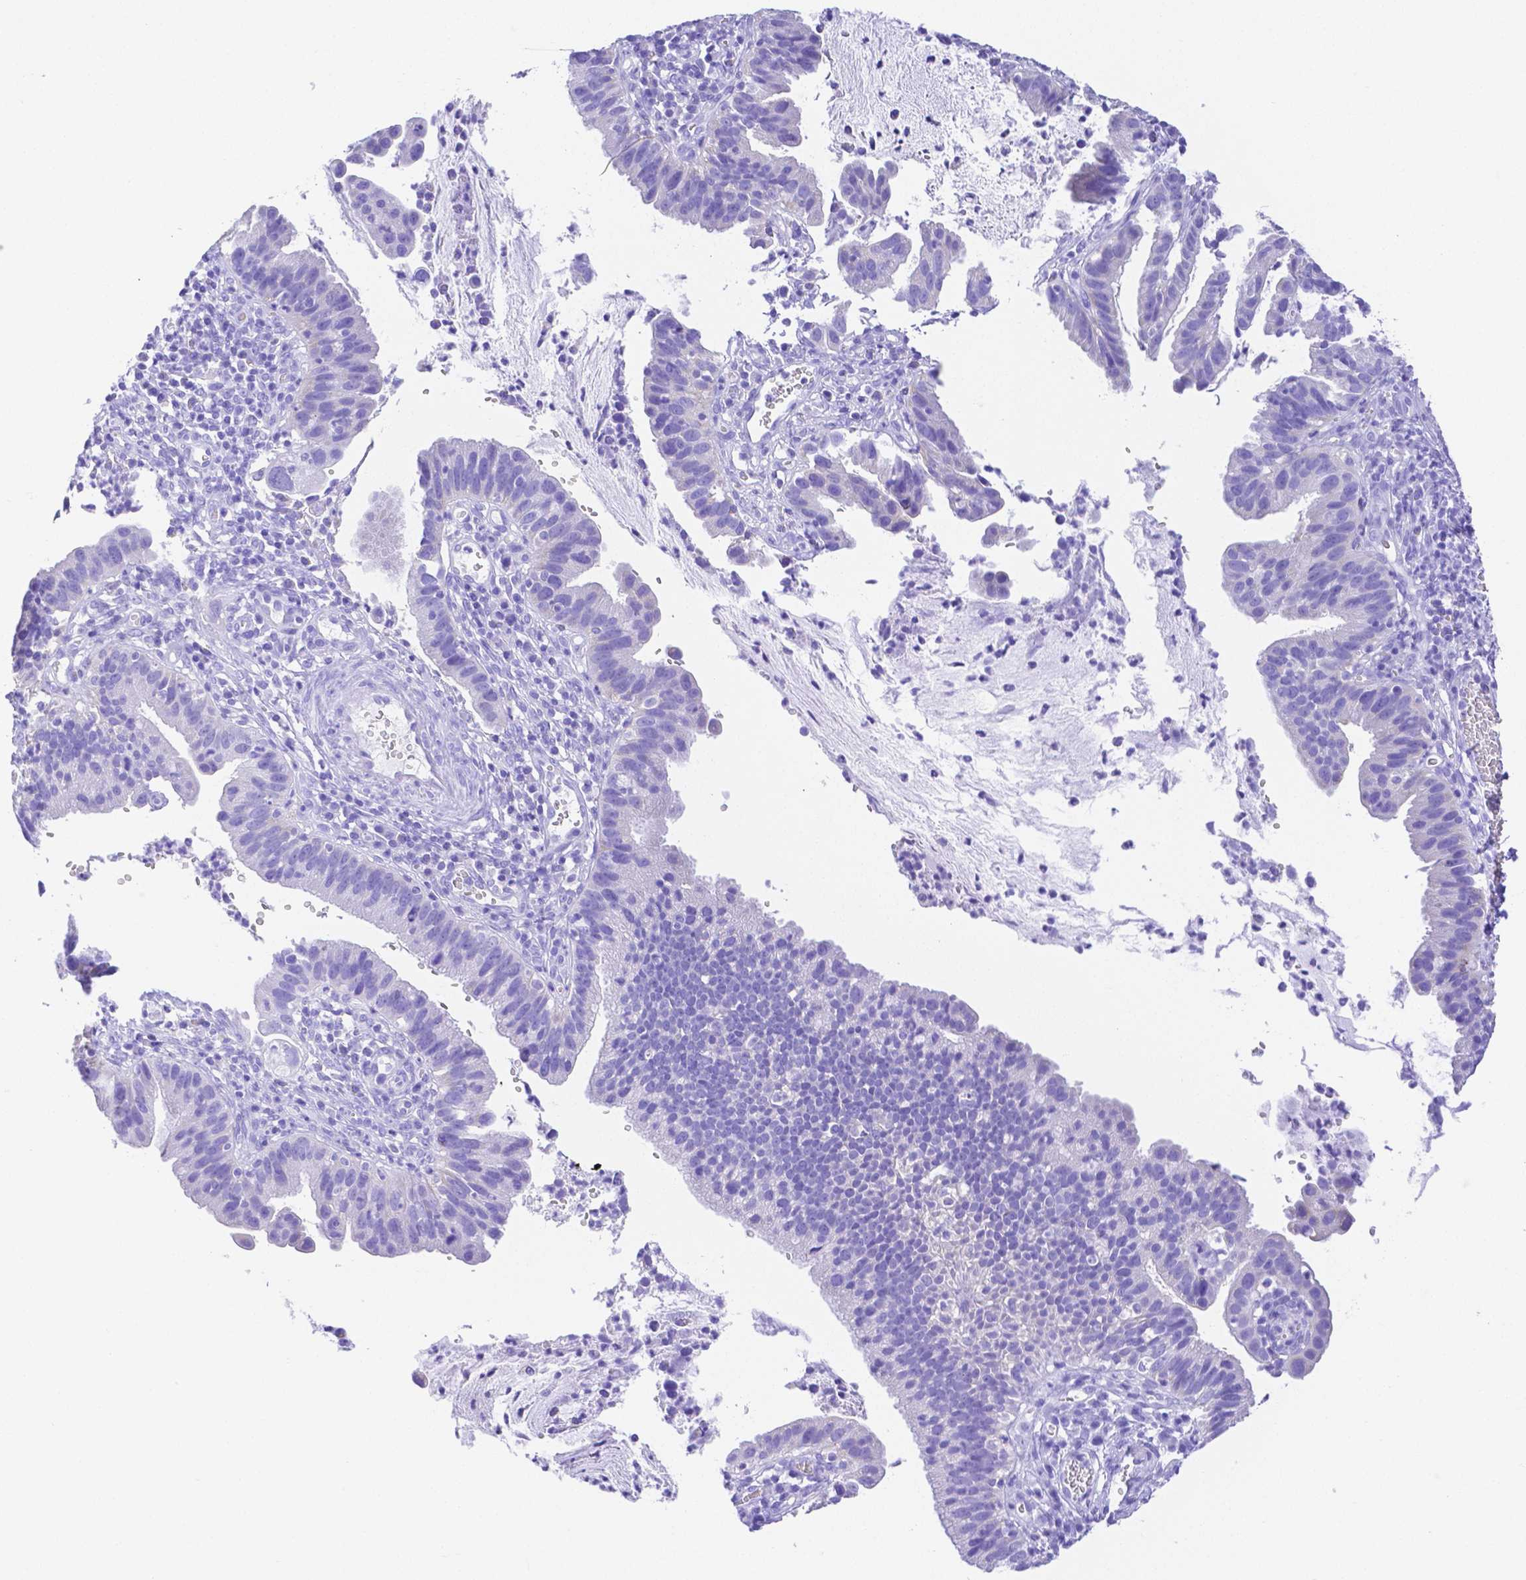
{"staining": {"intensity": "negative", "quantity": "none", "location": "none"}, "tissue": "cervical cancer", "cell_type": "Tumor cells", "image_type": "cancer", "snomed": [{"axis": "morphology", "description": "Adenocarcinoma, NOS"}, {"axis": "topography", "description": "Cervix"}], "caption": "Immunohistochemistry (IHC) of cervical cancer (adenocarcinoma) displays no staining in tumor cells.", "gene": "SMR3A", "patient": {"sex": "female", "age": 34}}